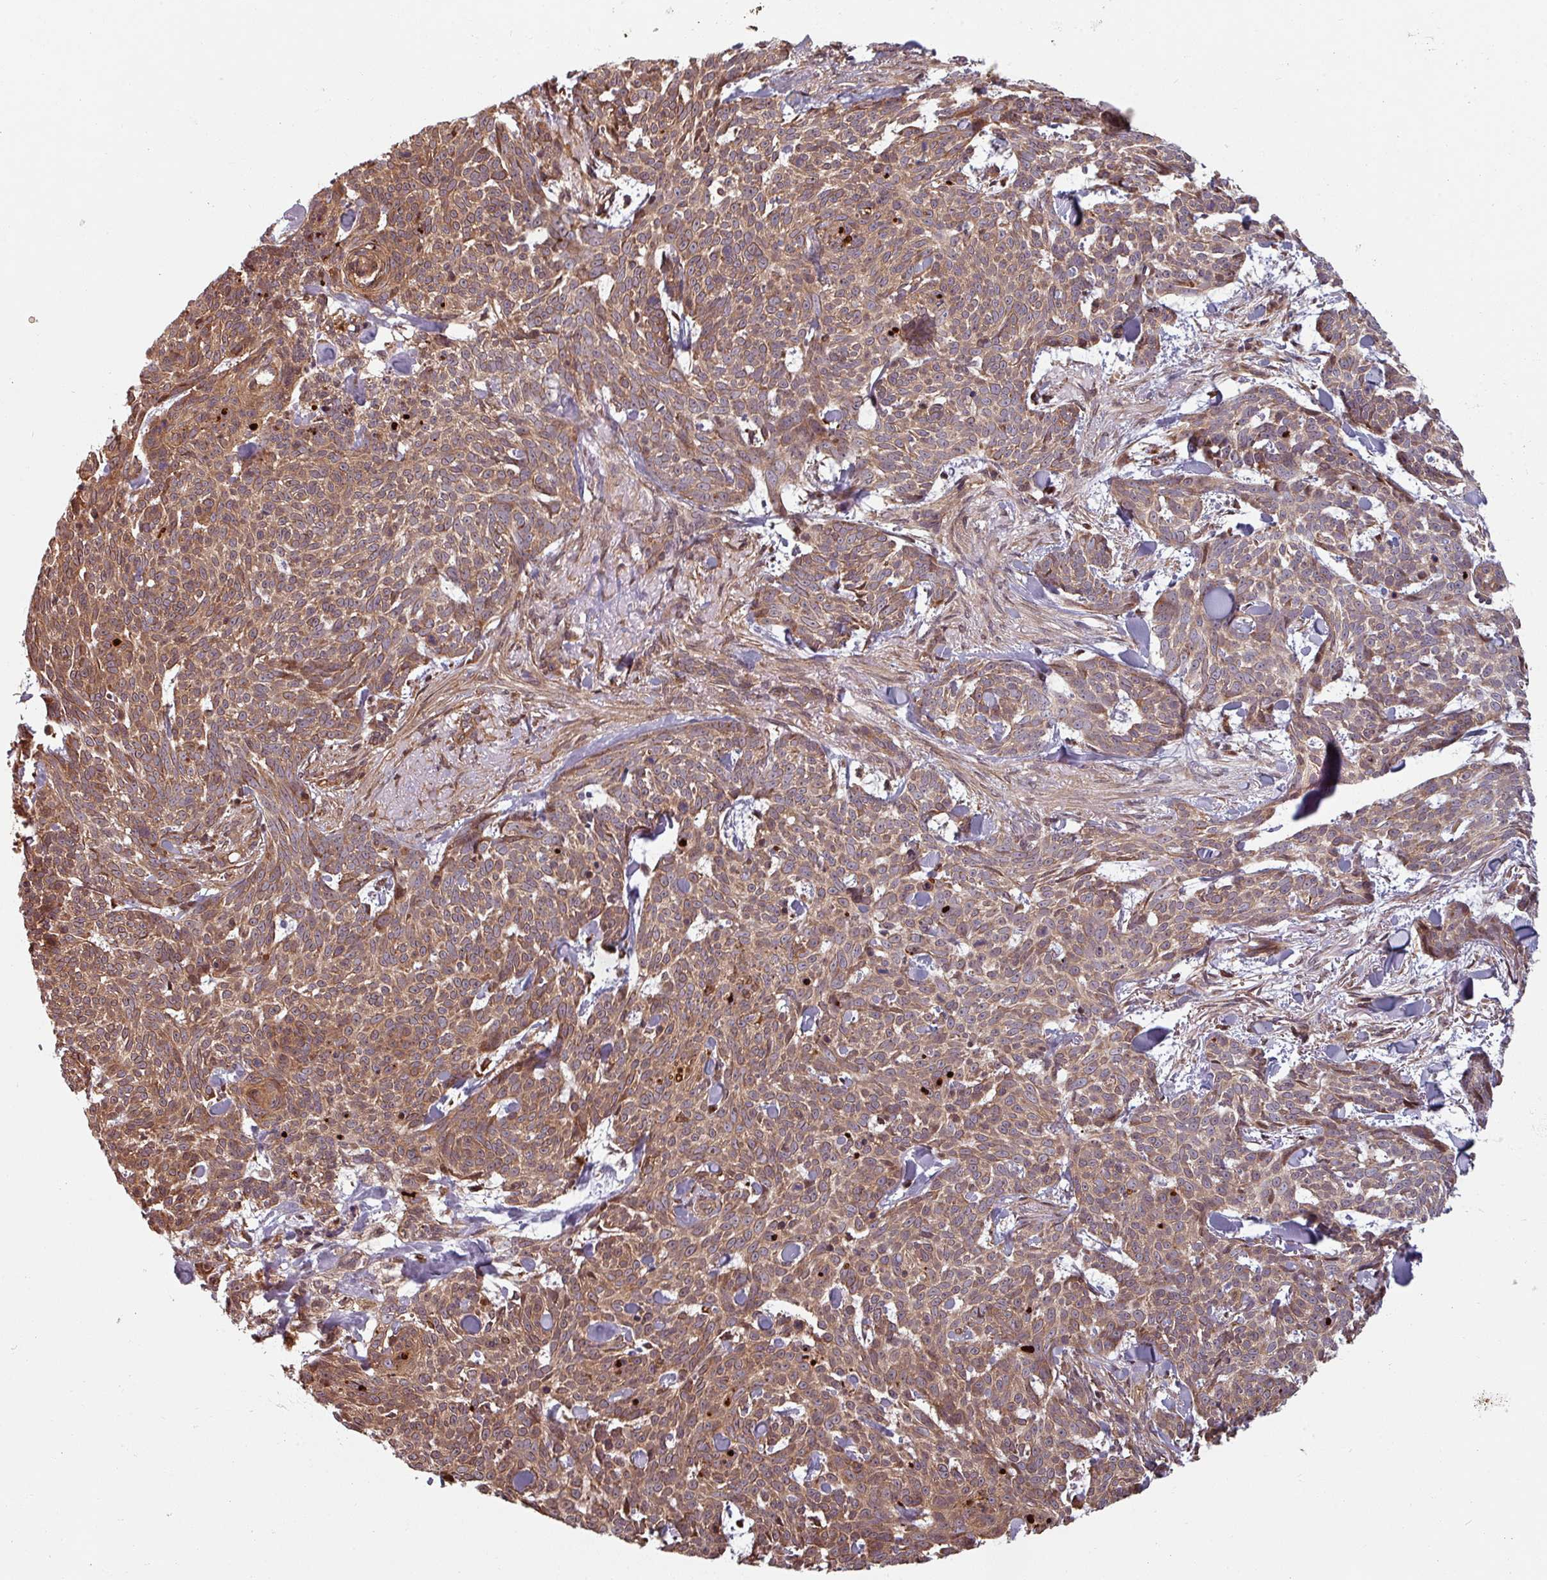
{"staining": {"intensity": "moderate", "quantity": ">75%", "location": "cytoplasmic/membranous"}, "tissue": "skin cancer", "cell_type": "Tumor cells", "image_type": "cancer", "snomed": [{"axis": "morphology", "description": "Basal cell carcinoma"}, {"axis": "topography", "description": "Skin"}], "caption": "Tumor cells reveal moderate cytoplasmic/membranous positivity in approximately >75% of cells in skin cancer.", "gene": "EID1", "patient": {"sex": "female", "age": 93}}